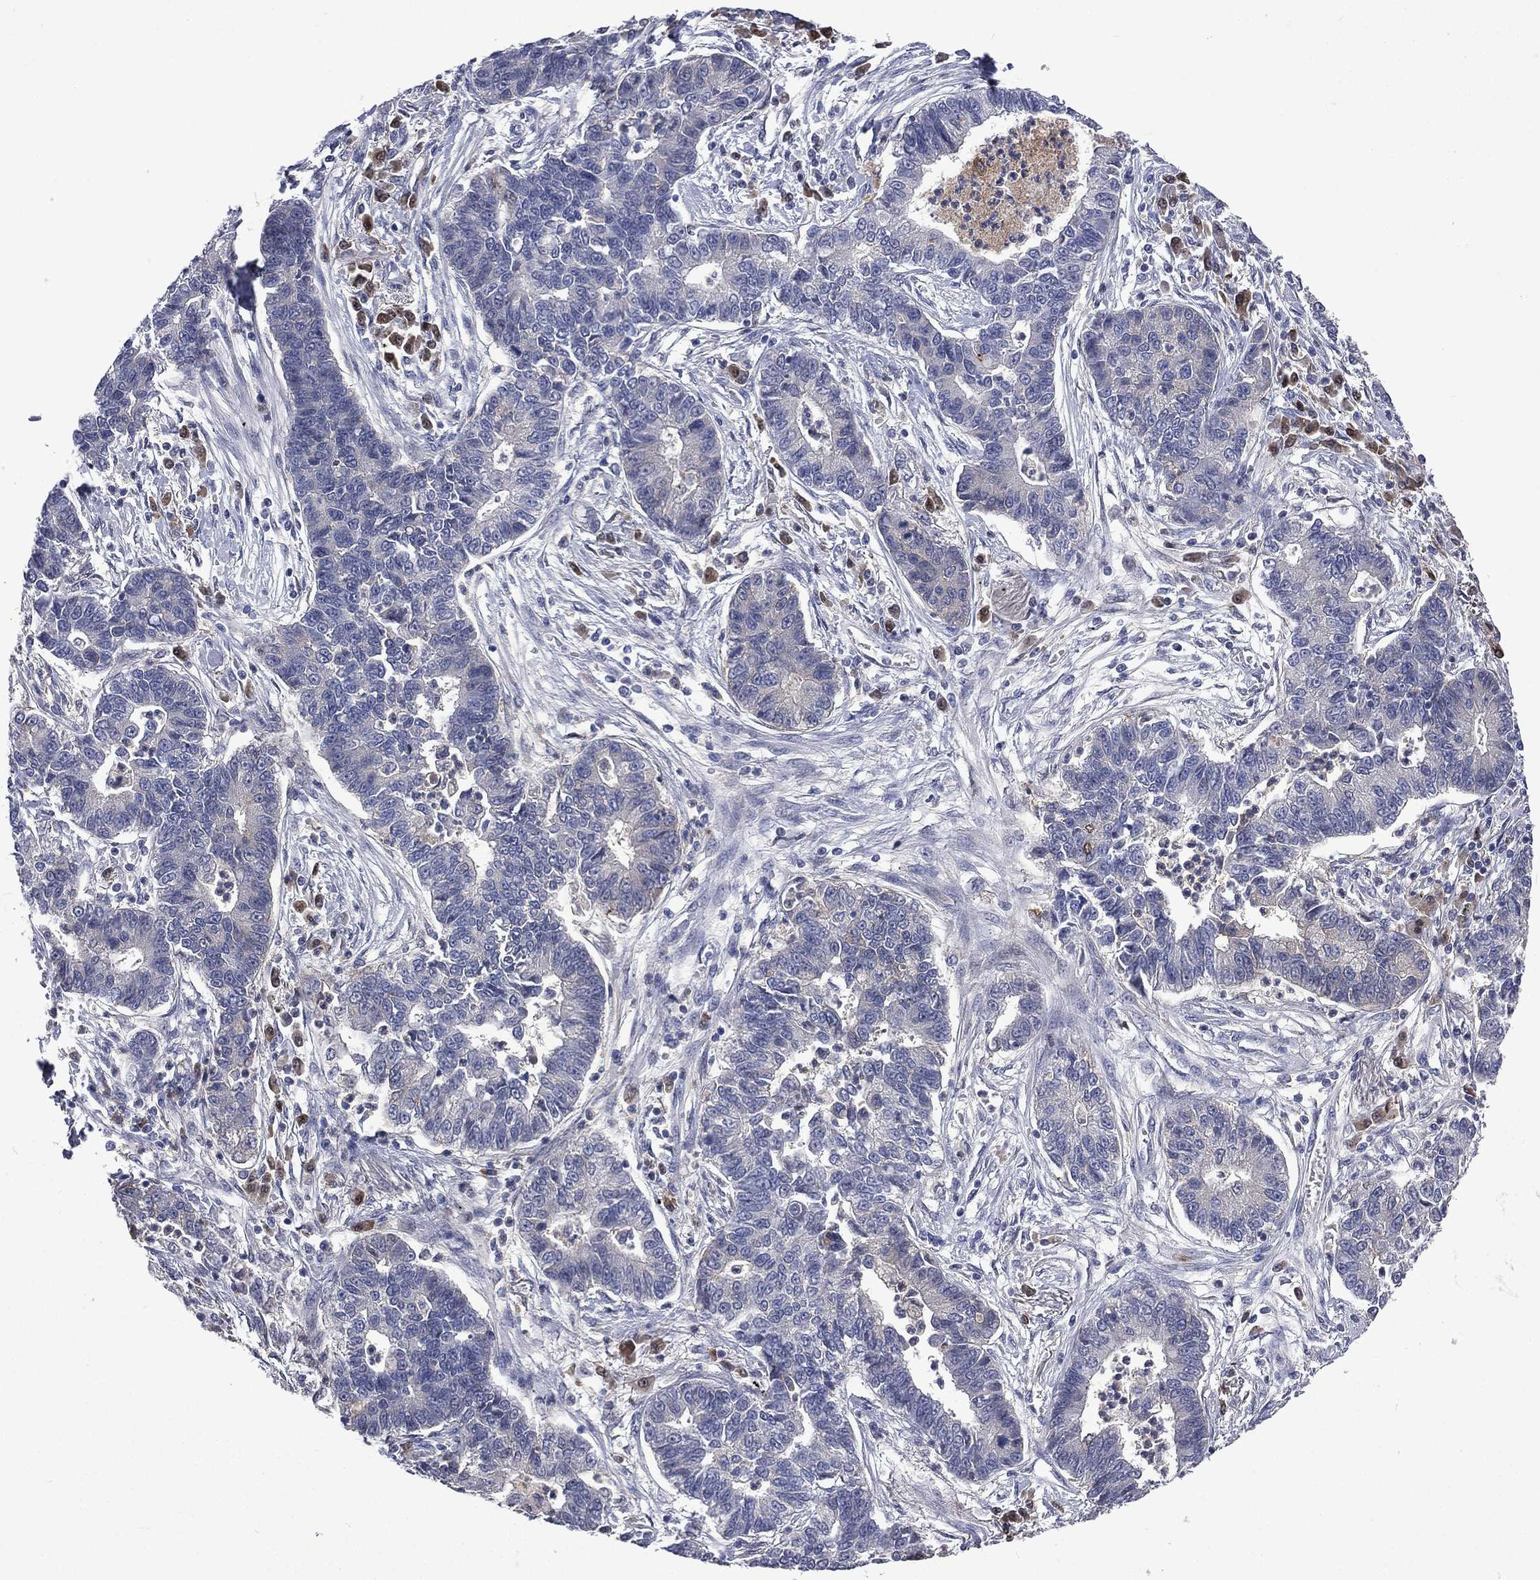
{"staining": {"intensity": "negative", "quantity": "none", "location": "none"}, "tissue": "lung cancer", "cell_type": "Tumor cells", "image_type": "cancer", "snomed": [{"axis": "morphology", "description": "Adenocarcinoma, NOS"}, {"axis": "topography", "description": "Lung"}], "caption": "This histopathology image is of adenocarcinoma (lung) stained with immunohistochemistry (IHC) to label a protein in brown with the nuclei are counter-stained blue. There is no positivity in tumor cells. (Stains: DAB IHC with hematoxylin counter stain, Microscopy: brightfield microscopy at high magnification).", "gene": "CA12", "patient": {"sex": "female", "age": 57}}